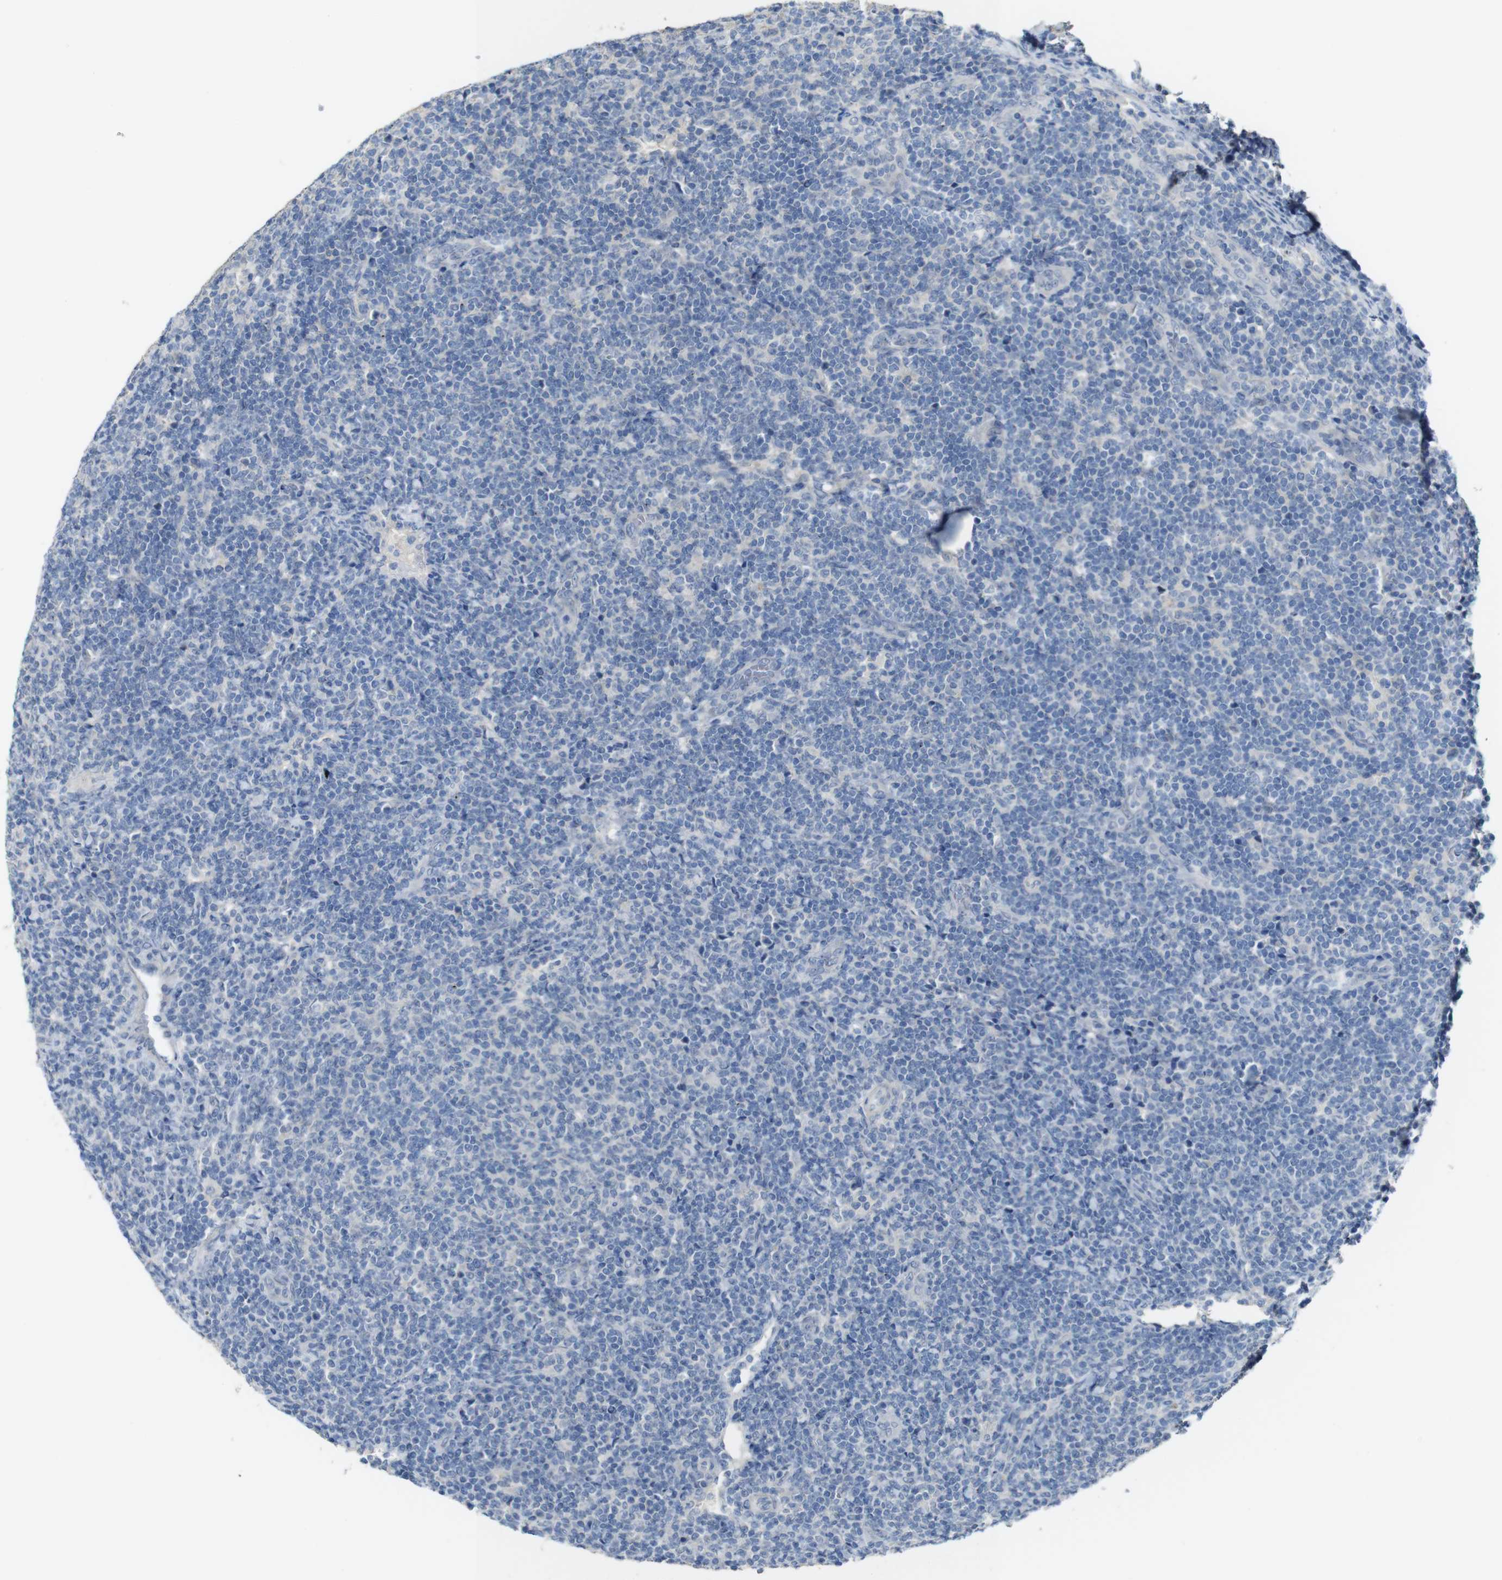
{"staining": {"intensity": "negative", "quantity": "none", "location": "none"}, "tissue": "lymphoma", "cell_type": "Tumor cells", "image_type": "cancer", "snomed": [{"axis": "morphology", "description": "Malignant lymphoma, non-Hodgkin's type, Low grade"}, {"axis": "topography", "description": "Lymph node"}], "caption": "This is a photomicrograph of immunohistochemistry (IHC) staining of lymphoma, which shows no staining in tumor cells.", "gene": "CDC34", "patient": {"sex": "male", "age": 66}}